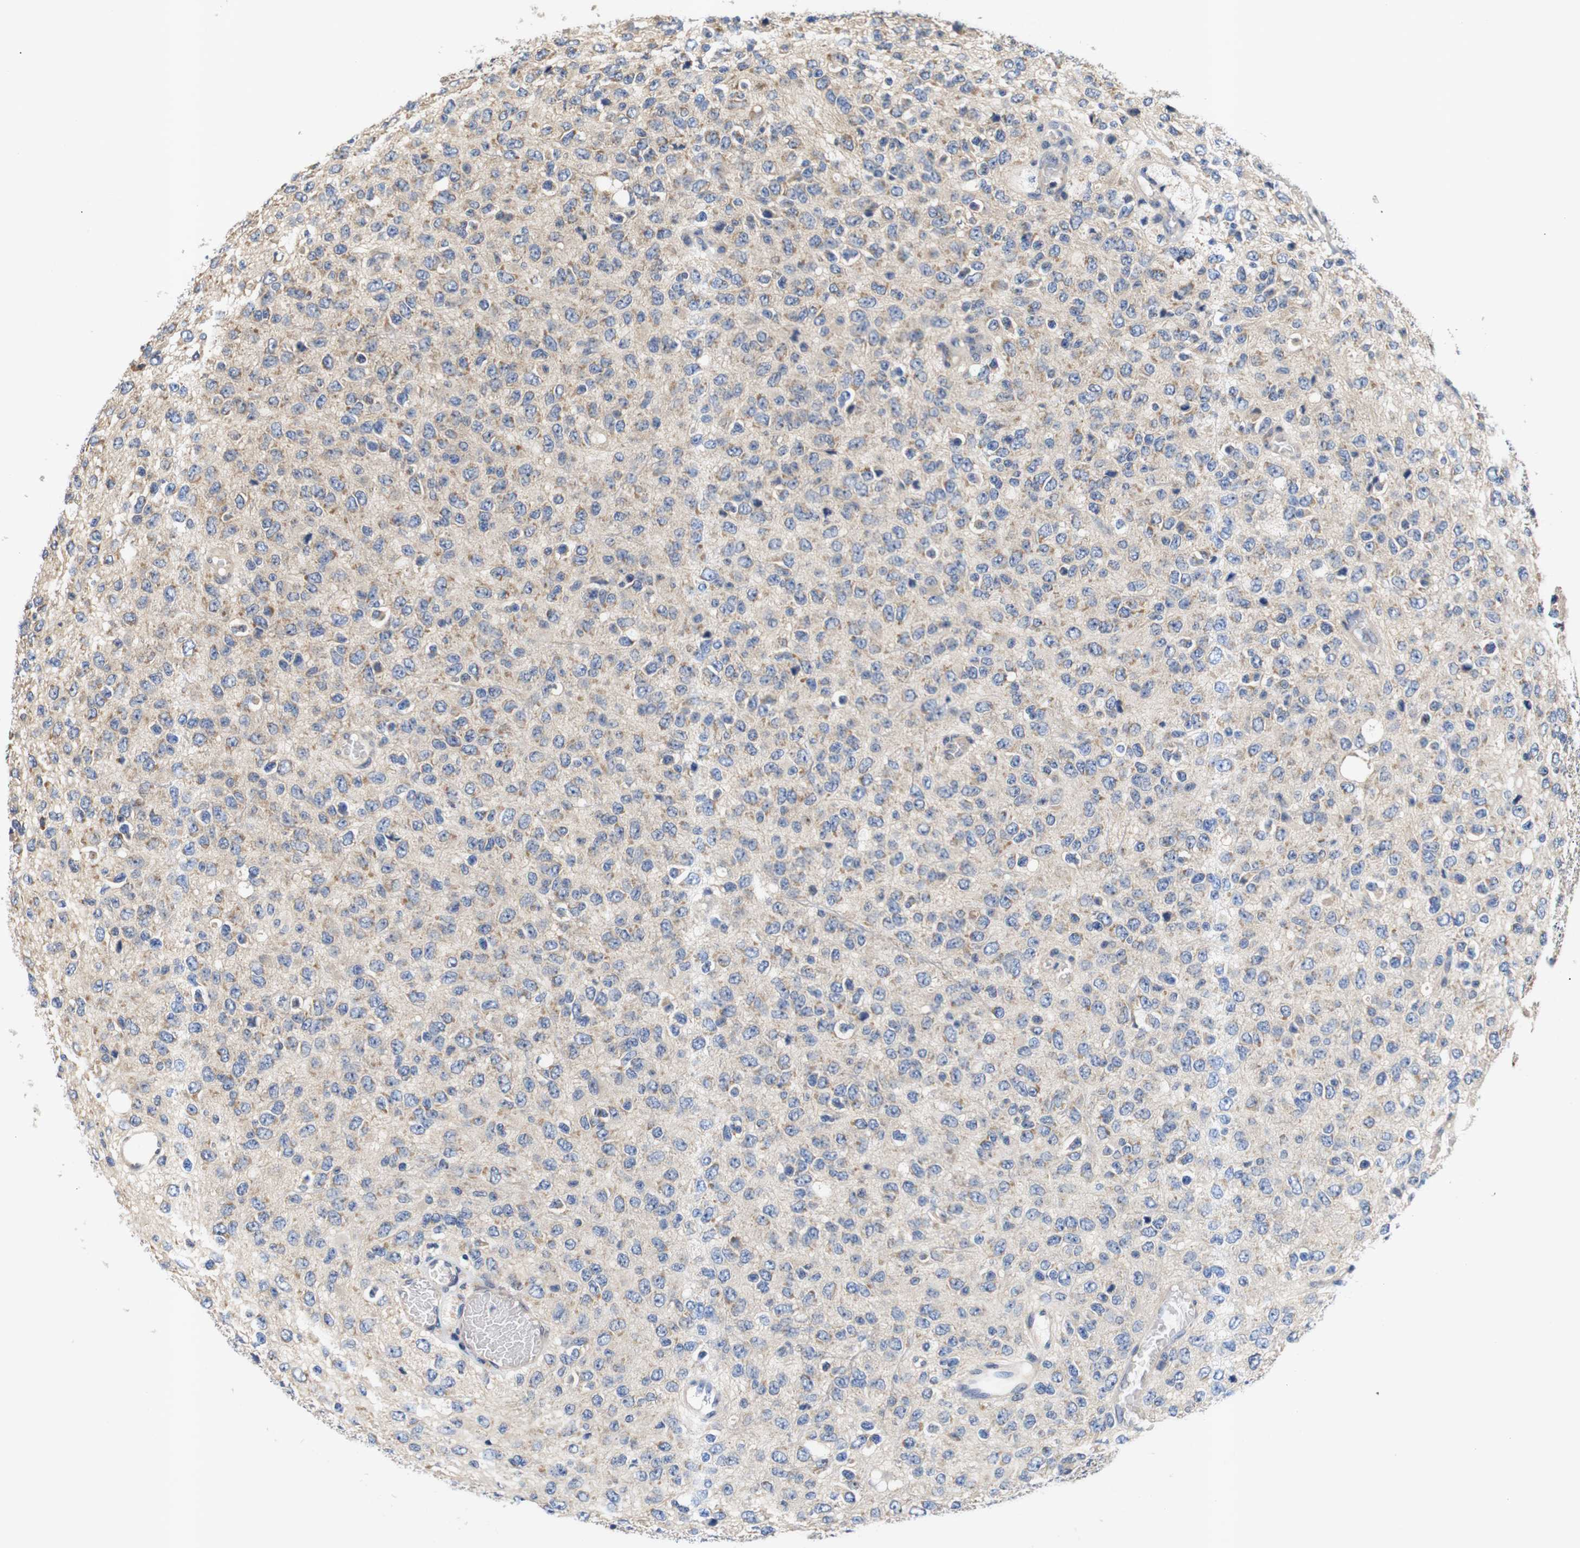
{"staining": {"intensity": "moderate", "quantity": "<25%", "location": "cytoplasmic/membranous"}, "tissue": "glioma", "cell_type": "Tumor cells", "image_type": "cancer", "snomed": [{"axis": "morphology", "description": "Glioma, malignant, High grade"}, {"axis": "topography", "description": "pancreas cauda"}], "caption": "Human glioma stained for a protein (brown) reveals moderate cytoplasmic/membranous positive staining in approximately <25% of tumor cells.", "gene": "RIPK1", "patient": {"sex": "male", "age": 60}}